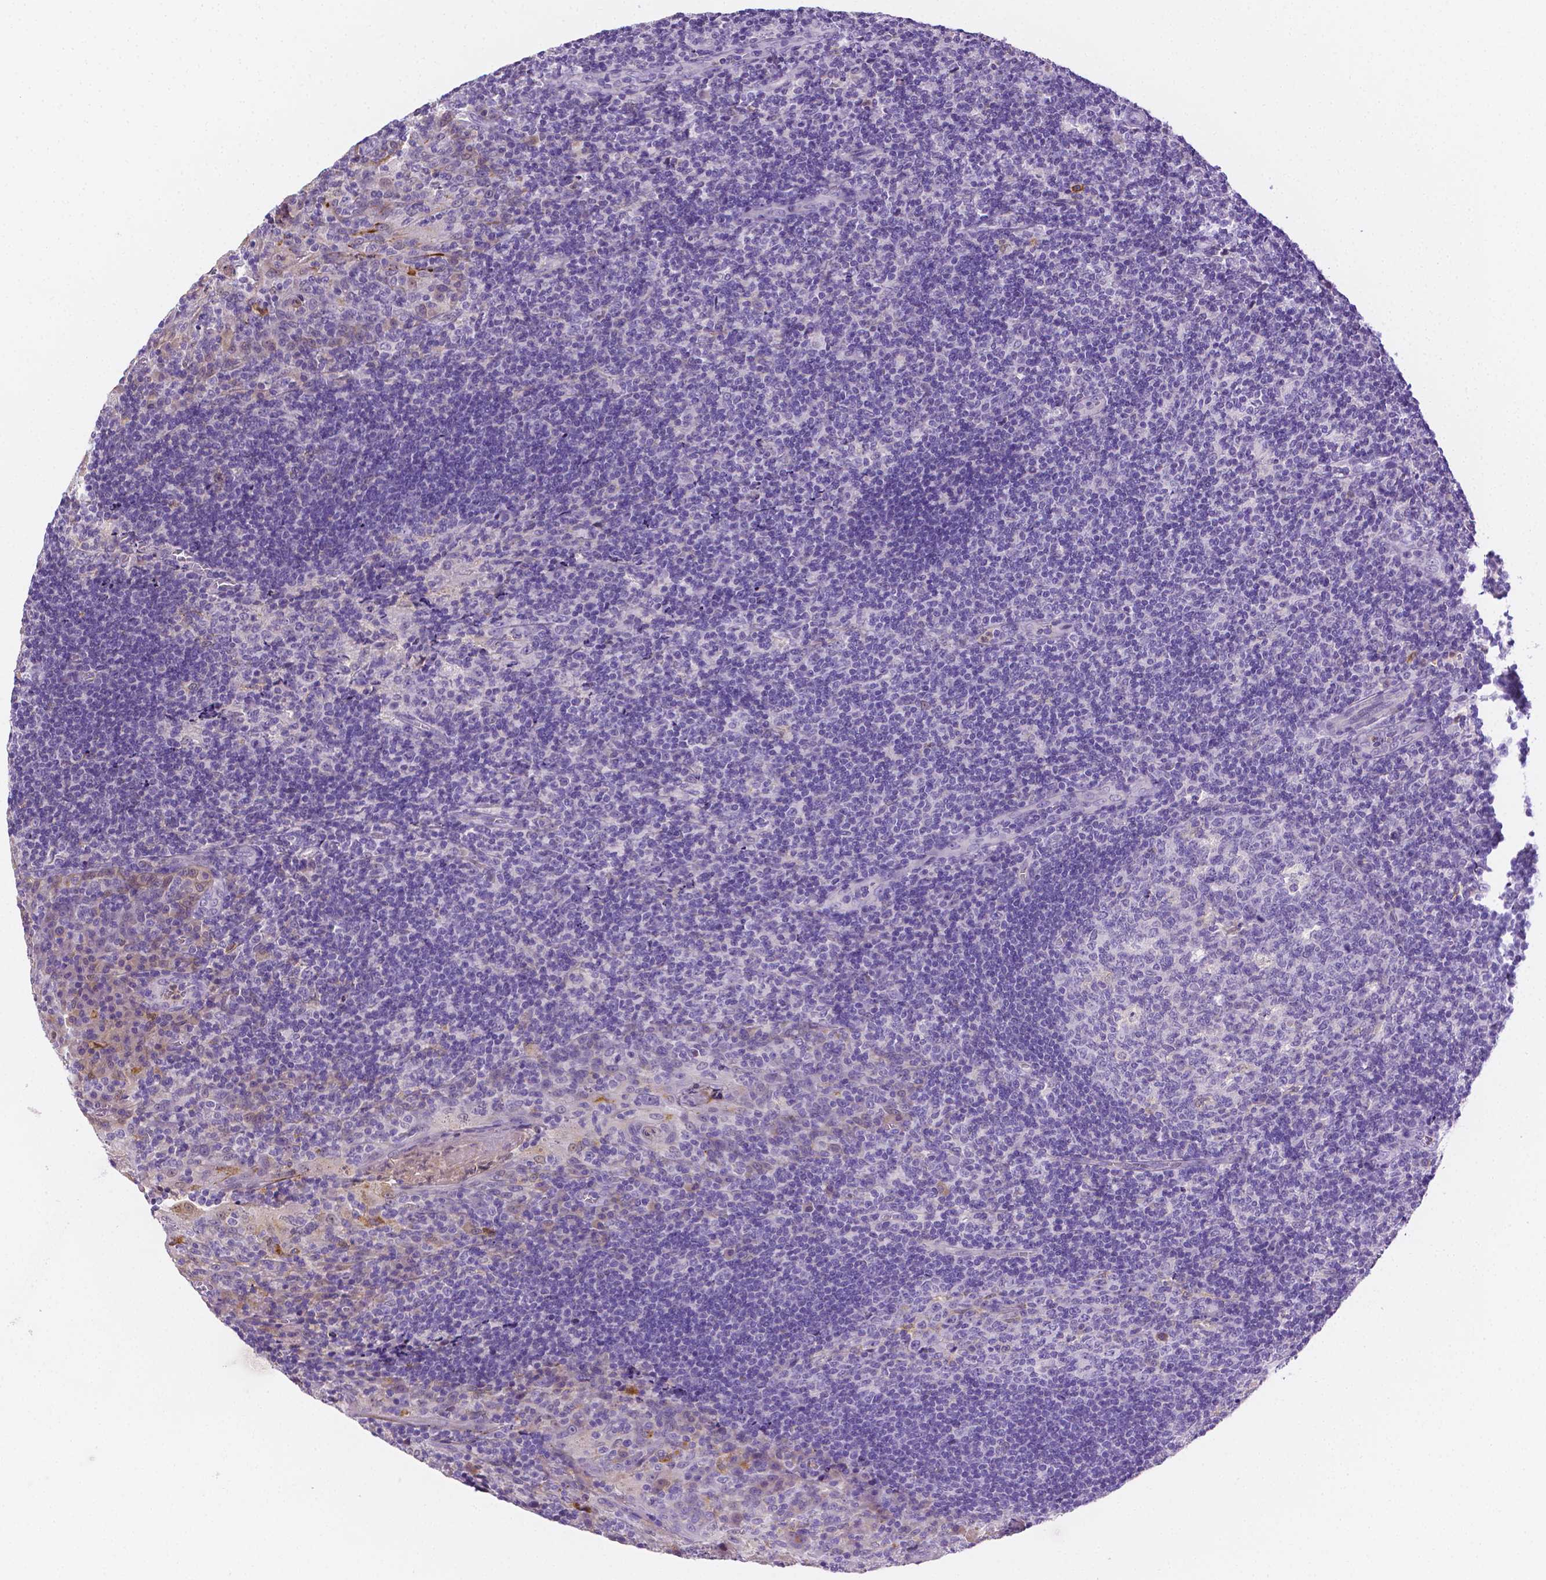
{"staining": {"intensity": "negative", "quantity": "none", "location": "none"}, "tissue": "tonsil", "cell_type": "Germinal center cells", "image_type": "normal", "snomed": [{"axis": "morphology", "description": "Normal tissue, NOS"}, {"axis": "topography", "description": "Tonsil"}], "caption": "The micrograph demonstrates no significant positivity in germinal center cells of tonsil. The staining was performed using DAB to visualize the protein expression in brown, while the nuclei were stained in blue with hematoxylin (Magnification: 20x).", "gene": "NXPH2", "patient": {"sex": "male", "age": 17}}